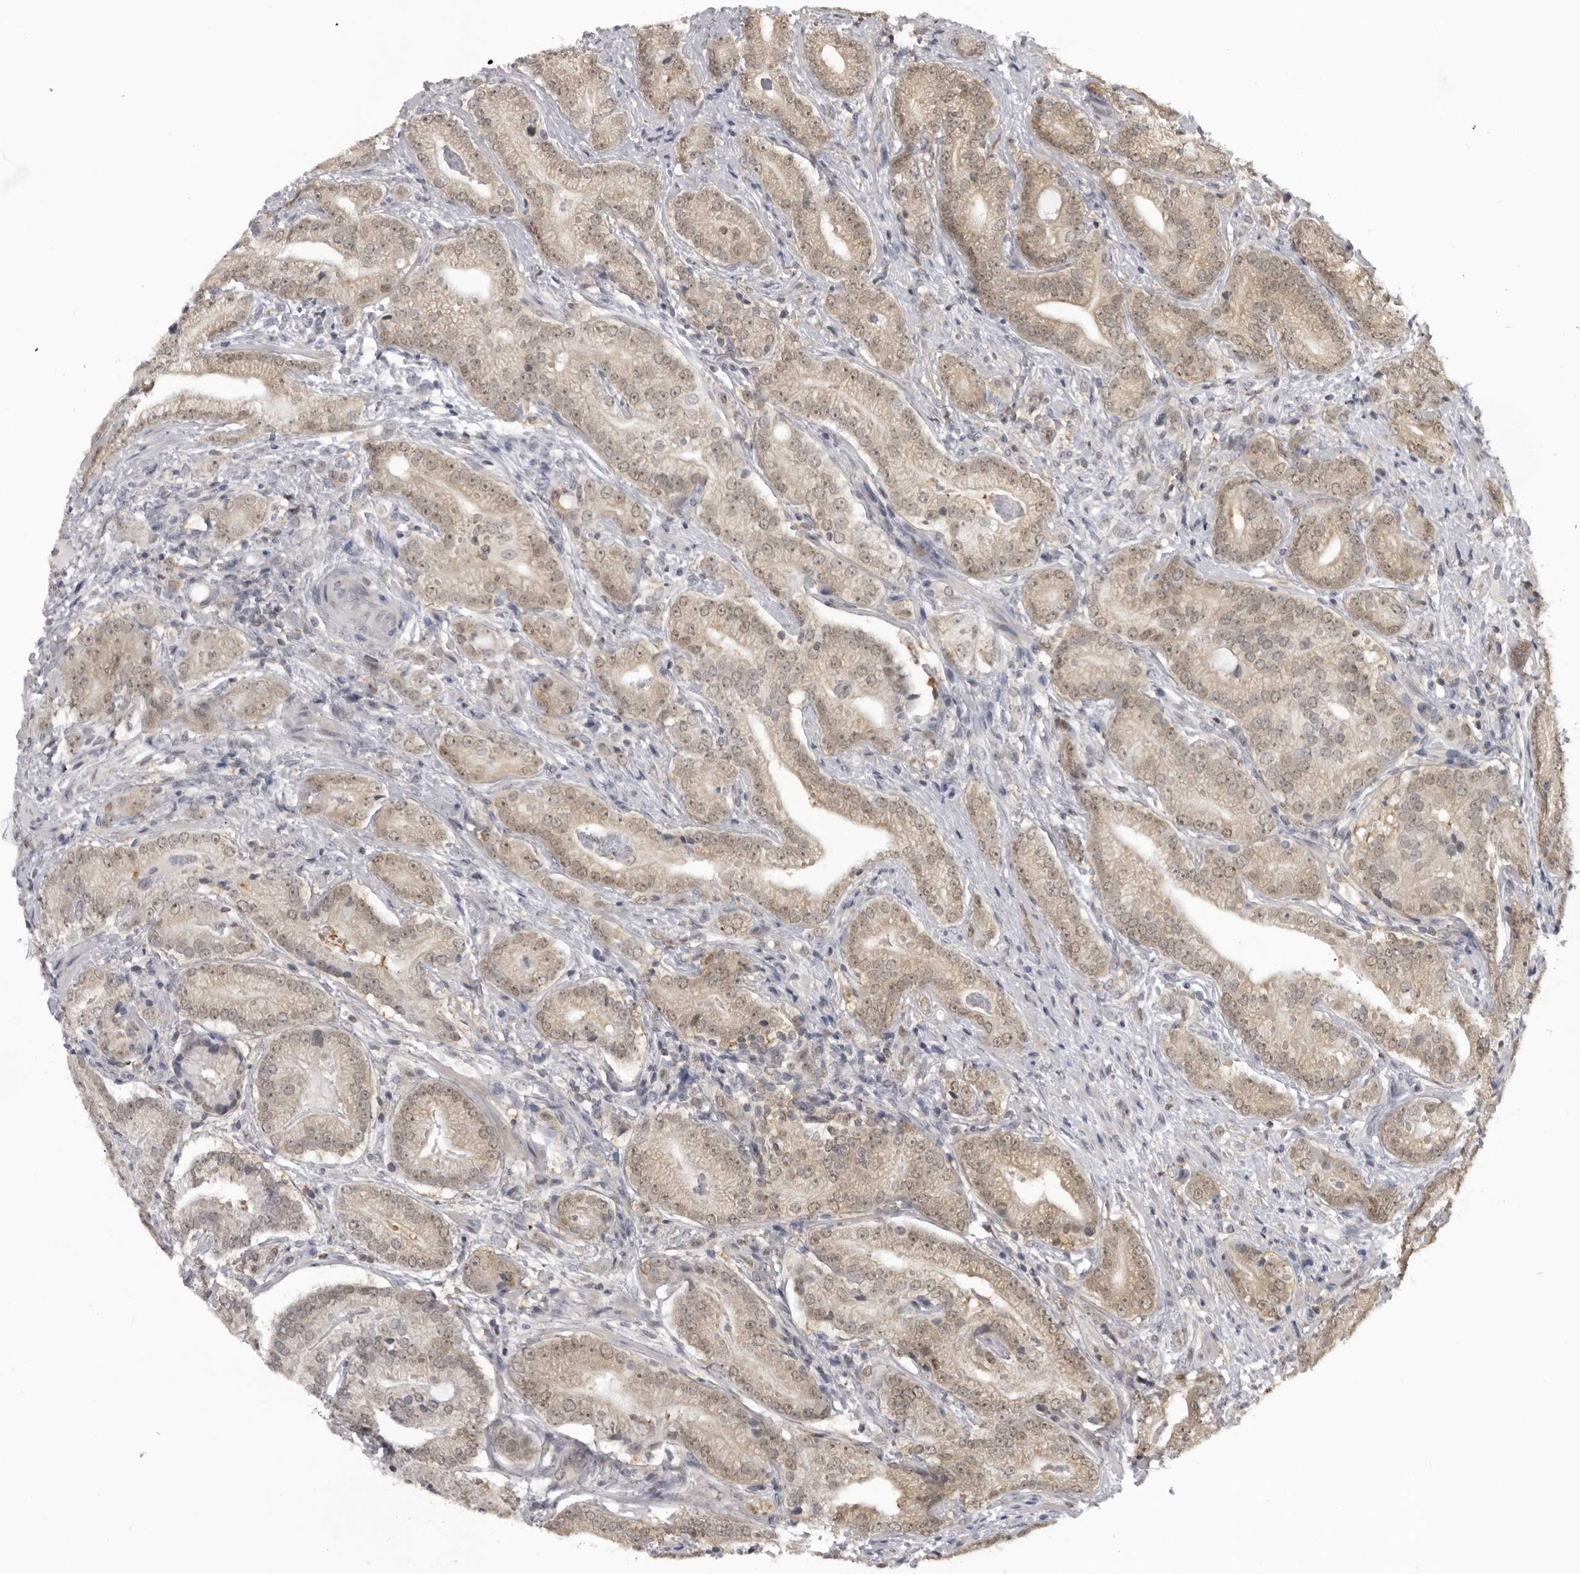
{"staining": {"intensity": "weak", "quantity": ">75%", "location": "cytoplasmic/membranous,nuclear"}, "tissue": "prostate cancer", "cell_type": "Tumor cells", "image_type": "cancer", "snomed": [{"axis": "morphology", "description": "Adenocarcinoma, High grade"}, {"axis": "topography", "description": "Prostate"}], "caption": "A micrograph showing weak cytoplasmic/membranous and nuclear positivity in approximately >75% of tumor cells in prostate high-grade adenocarcinoma, as visualized by brown immunohistochemical staining.", "gene": "PDCL3", "patient": {"sex": "male", "age": 57}}